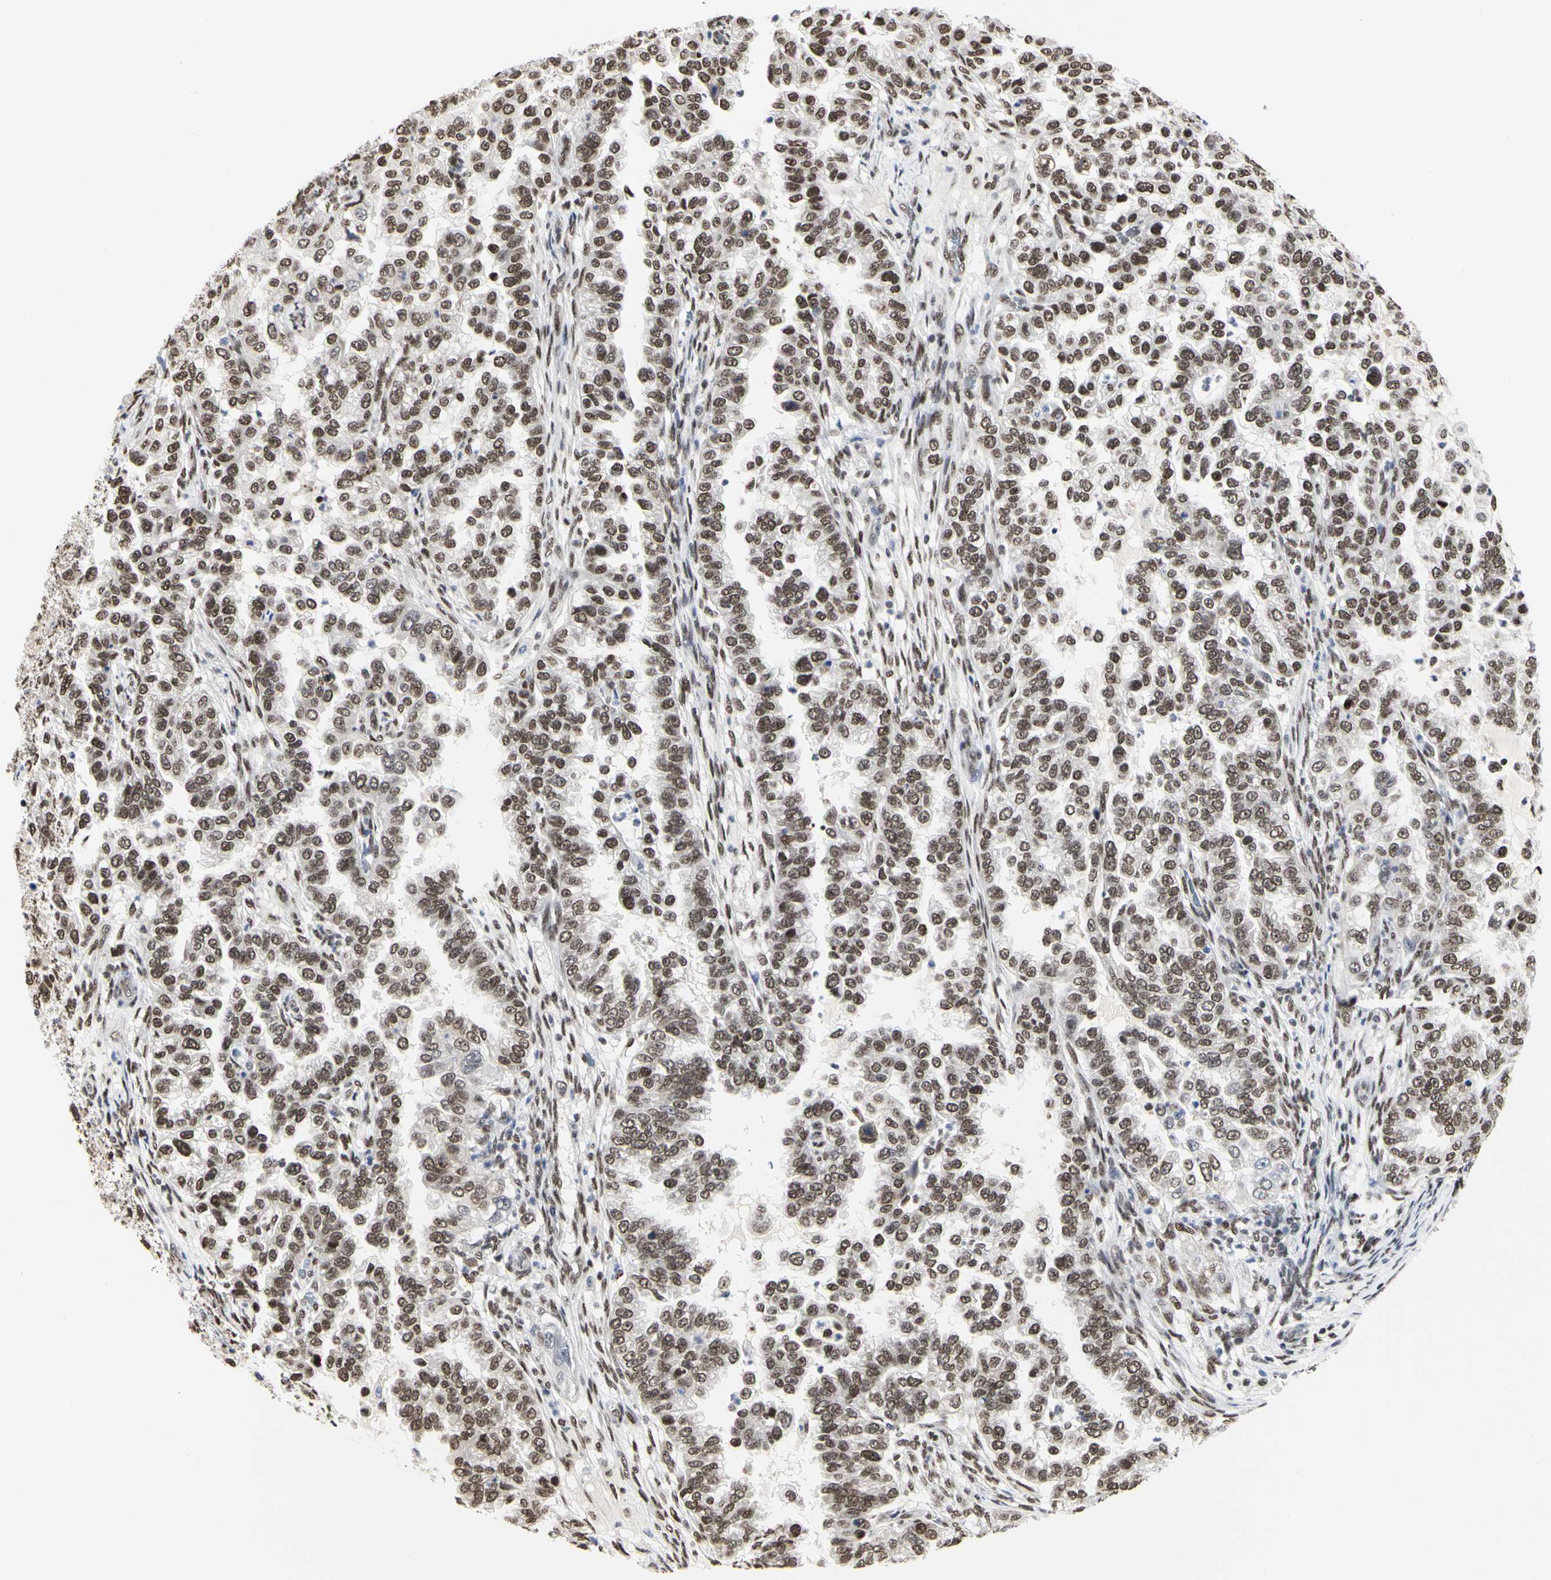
{"staining": {"intensity": "moderate", "quantity": ">75%", "location": "nuclear"}, "tissue": "endometrial cancer", "cell_type": "Tumor cells", "image_type": "cancer", "snomed": [{"axis": "morphology", "description": "Adenocarcinoma, NOS"}, {"axis": "topography", "description": "Endometrium"}], "caption": "Tumor cells exhibit medium levels of moderate nuclear positivity in about >75% of cells in human endometrial cancer.", "gene": "PRMT3", "patient": {"sex": "female", "age": 85}}